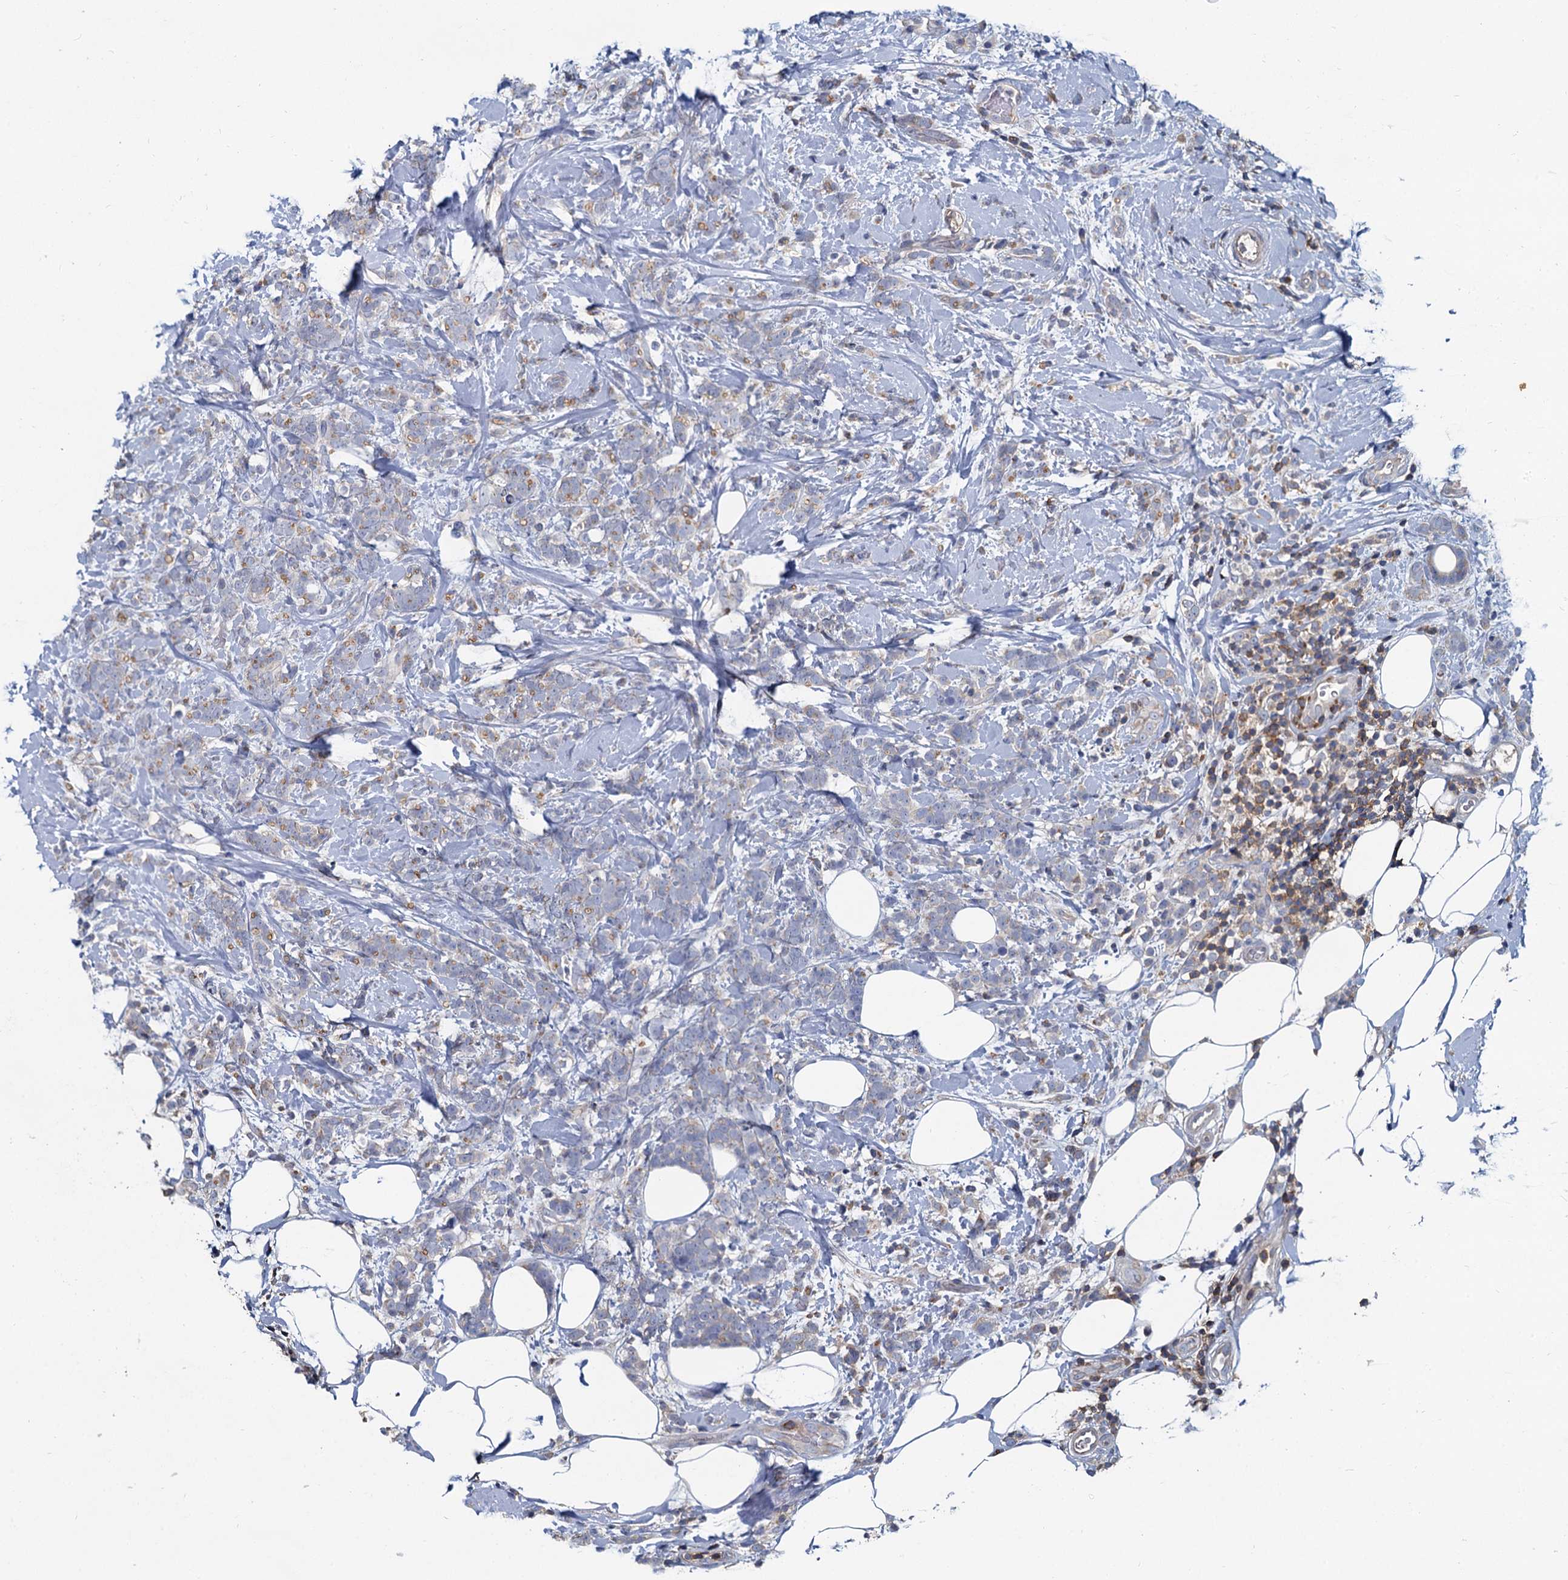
{"staining": {"intensity": "weak", "quantity": "25%-75%", "location": "cytoplasmic/membranous"}, "tissue": "breast cancer", "cell_type": "Tumor cells", "image_type": "cancer", "snomed": [{"axis": "morphology", "description": "Lobular carcinoma"}, {"axis": "topography", "description": "Breast"}], "caption": "A micrograph of human breast cancer (lobular carcinoma) stained for a protein displays weak cytoplasmic/membranous brown staining in tumor cells.", "gene": "ACSM3", "patient": {"sex": "female", "age": 58}}